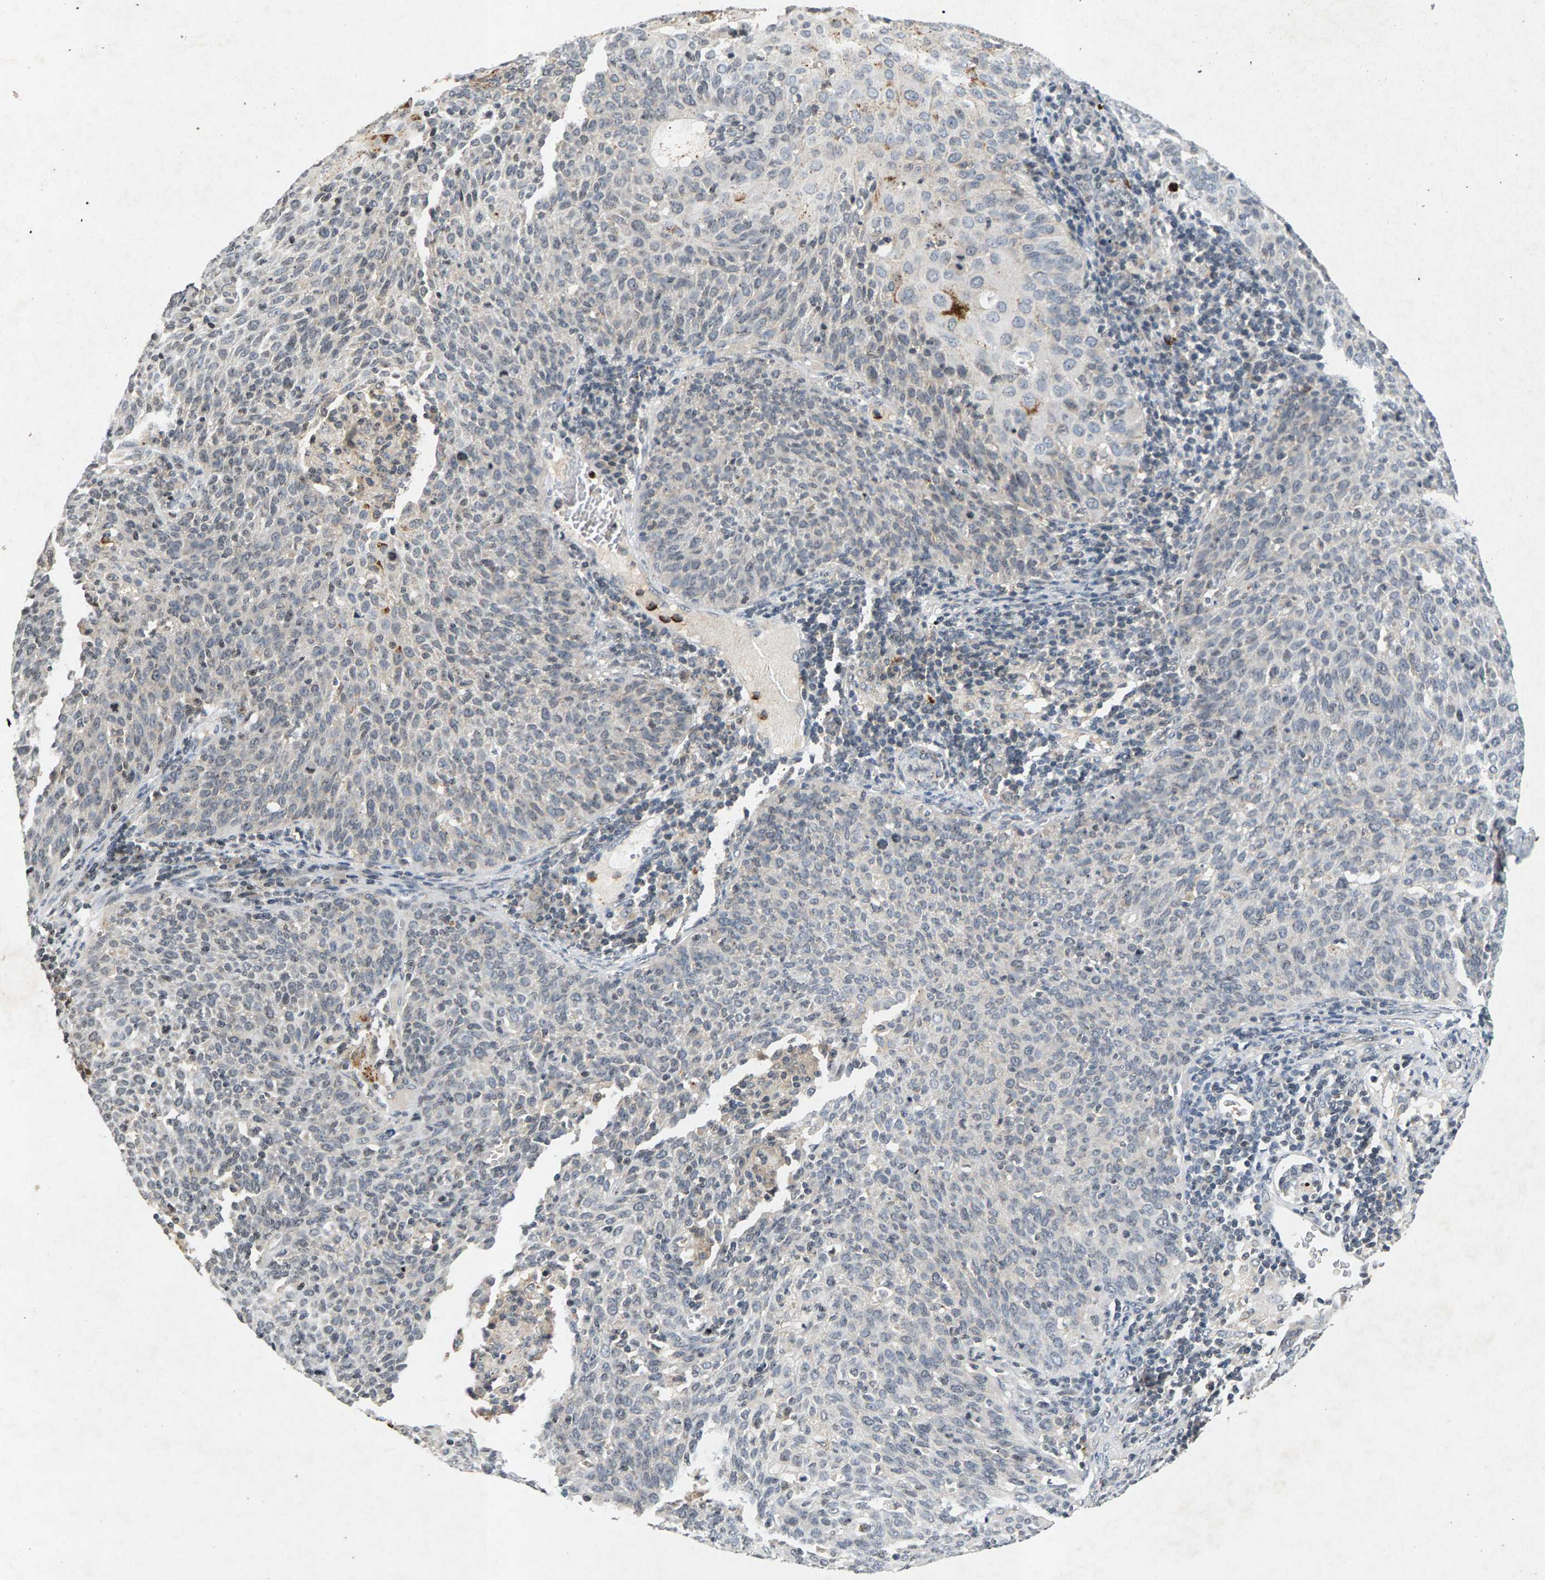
{"staining": {"intensity": "negative", "quantity": "none", "location": "none"}, "tissue": "cervical cancer", "cell_type": "Tumor cells", "image_type": "cancer", "snomed": [{"axis": "morphology", "description": "Squamous cell carcinoma, NOS"}, {"axis": "topography", "description": "Cervix"}], "caption": "This image is of cervical cancer (squamous cell carcinoma) stained with immunohistochemistry (IHC) to label a protein in brown with the nuclei are counter-stained blue. There is no positivity in tumor cells. The staining is performed using DAB brown chromogen with nuclei counter-stained in using hematoxylin.", "gene": "ZPR1", "patient": {"sex": "female", "age": 38}}